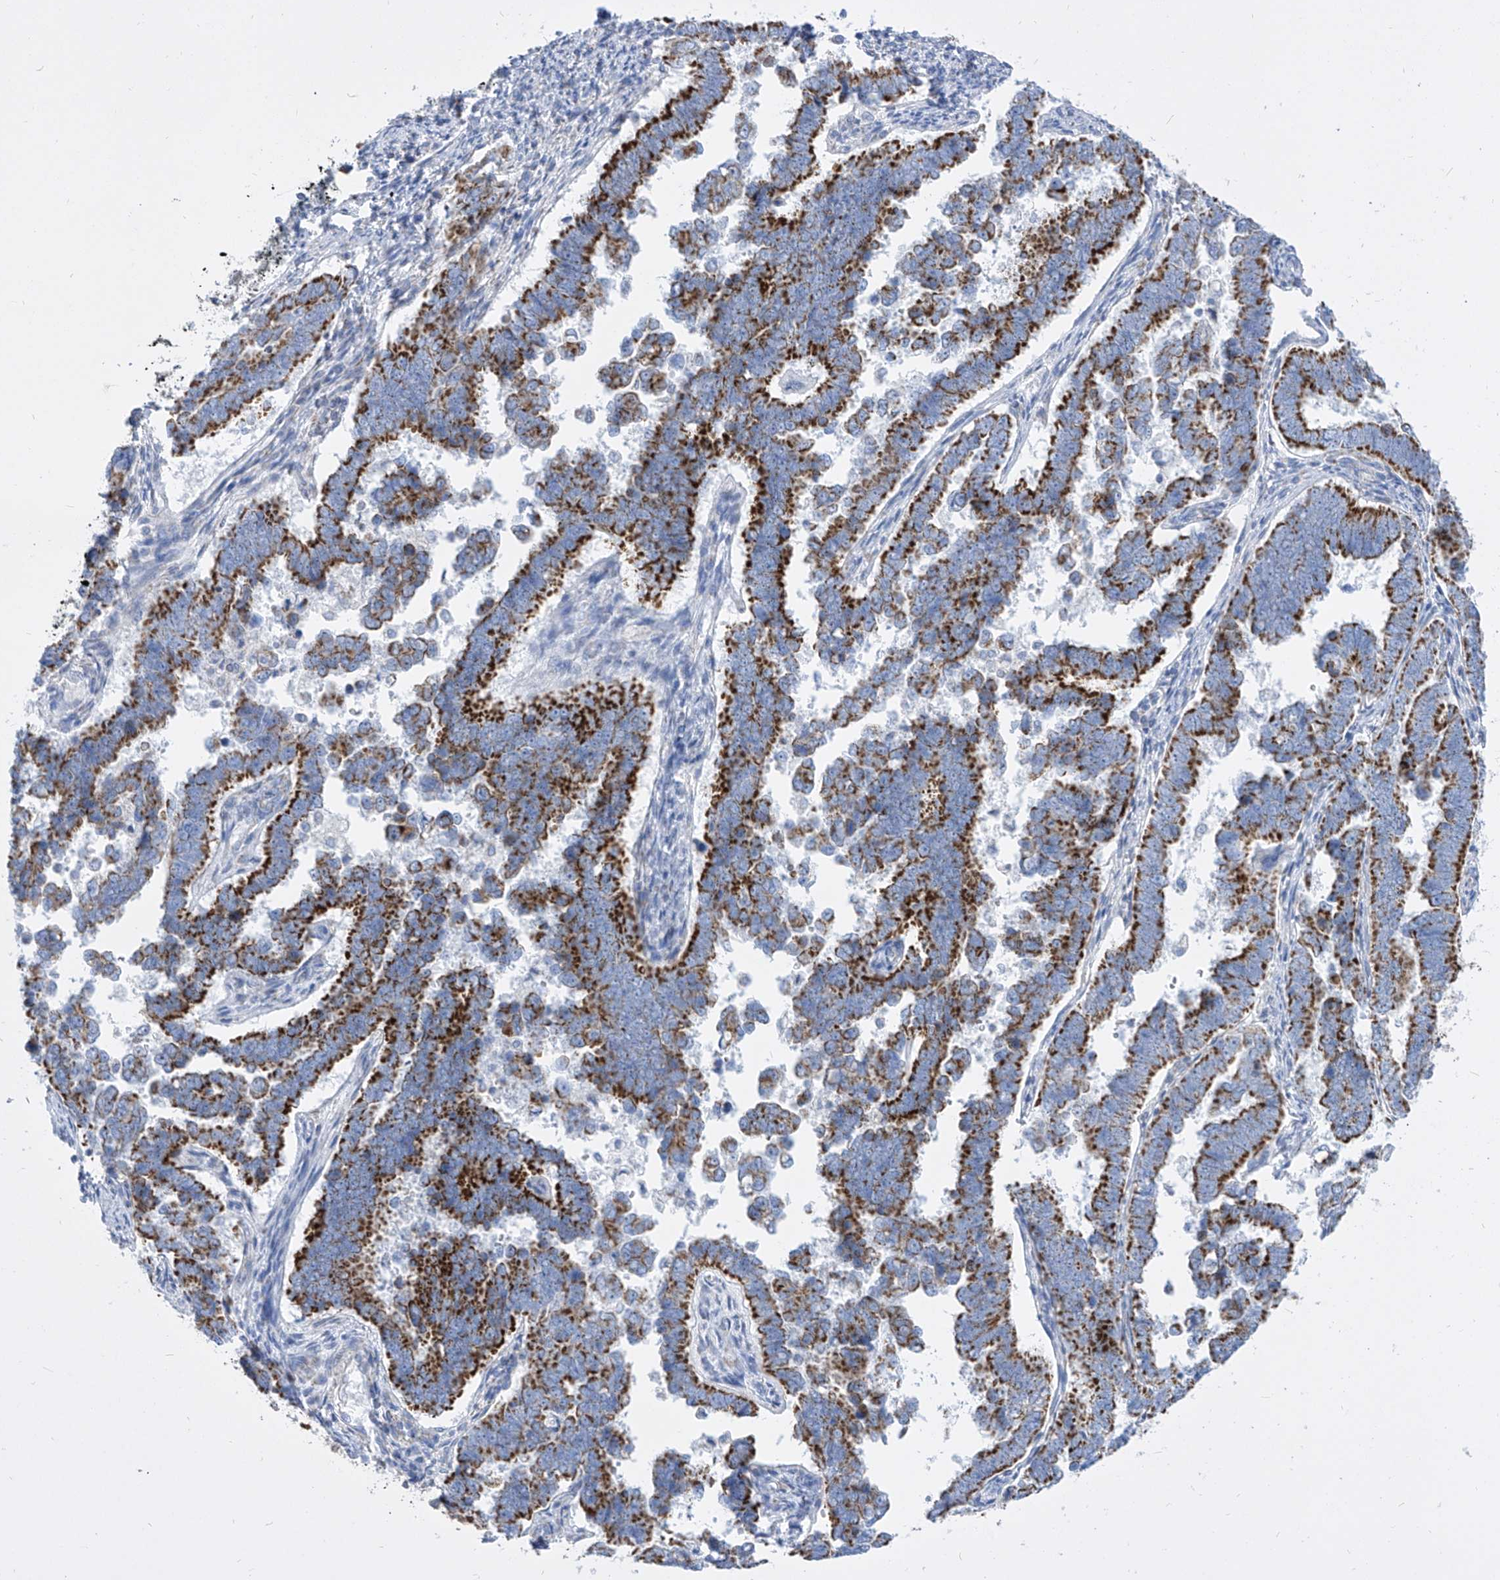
{"staining": {"intensity": "strong", "quantity": ">75%", "location": "cytoplasmic/membranous"}, "tissue": "endometrial cancer", "cell_type": "Tumor cells", "image_type": "cancer", "snomed": [{"axis": "morphology", "description": "Adenocarcinoma, NOS"}, {"axis": "topography", "description": "Endometrium"}], "caption": "Adenocarcinoma (endometrial) stained with immunohistochemistry (IHC) shows strong cytoplasmic/membranous expression in approximately >75% of tumor cells. (IHC, brightfield microscopy, high magnification).", "gene": "COQ3", "patient": {"sex": "female", "age": 75}}